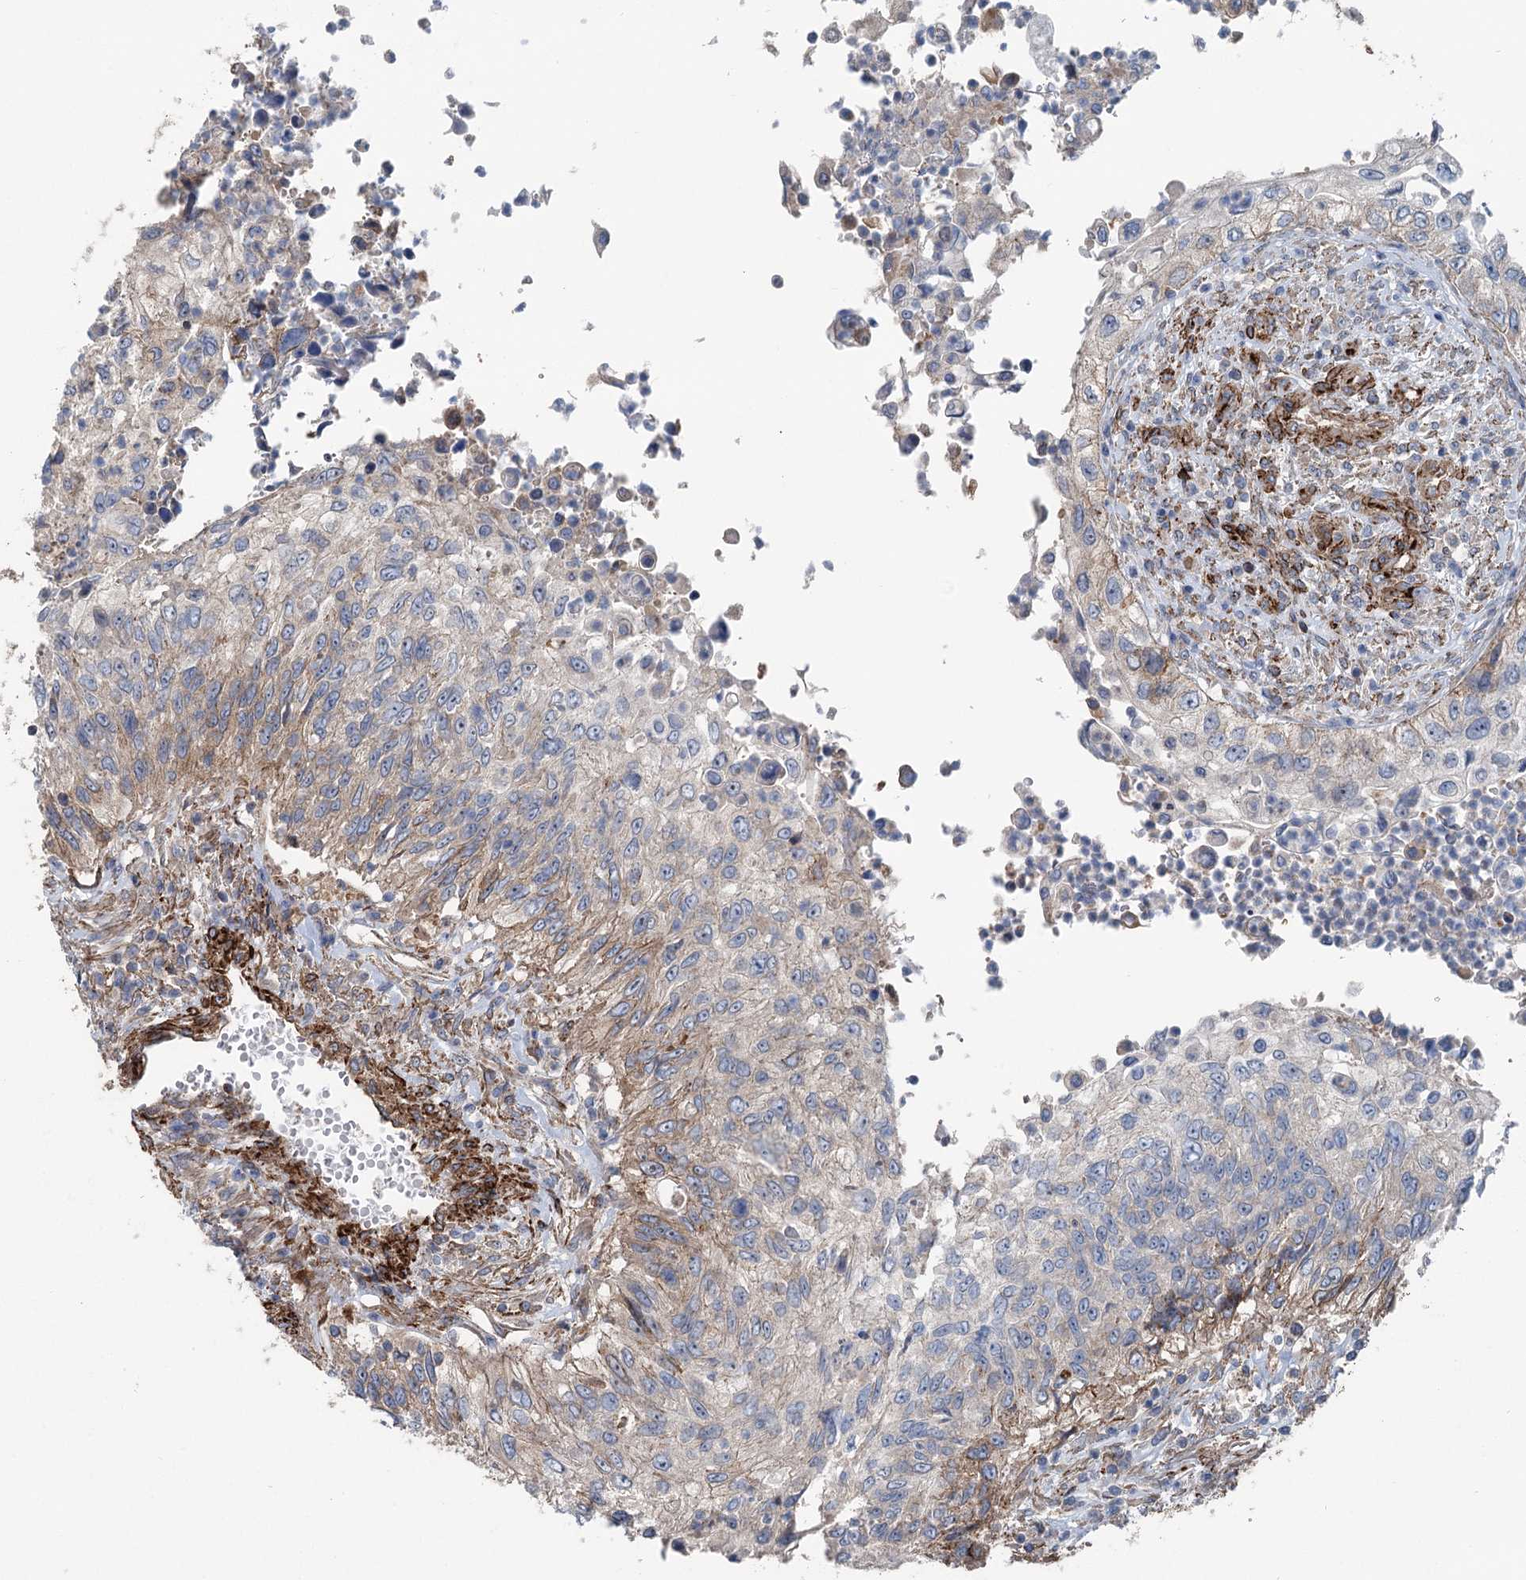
{"staining": {"intensity": "weak", "quantity": "25%-75%", "location": "cytoplasmic/membranous"}, "tissue": "urothelial cancer", "cell_type": "Tumor cells", "image_type": "cancer", "snomed": [{"axis": "morphology", "description": "Urothelial carcinoma, High grade"}, {"axis": "topography", "description": "Urinary bladder"}], "caption": "Tumor cells display weak cytoplasmic/membranous staining in approximately 25%-75% of cells in high-grade urothelial carcinoma.", "gene": "IQSEC1", "patient": {"sex": "female", "age": 60}}